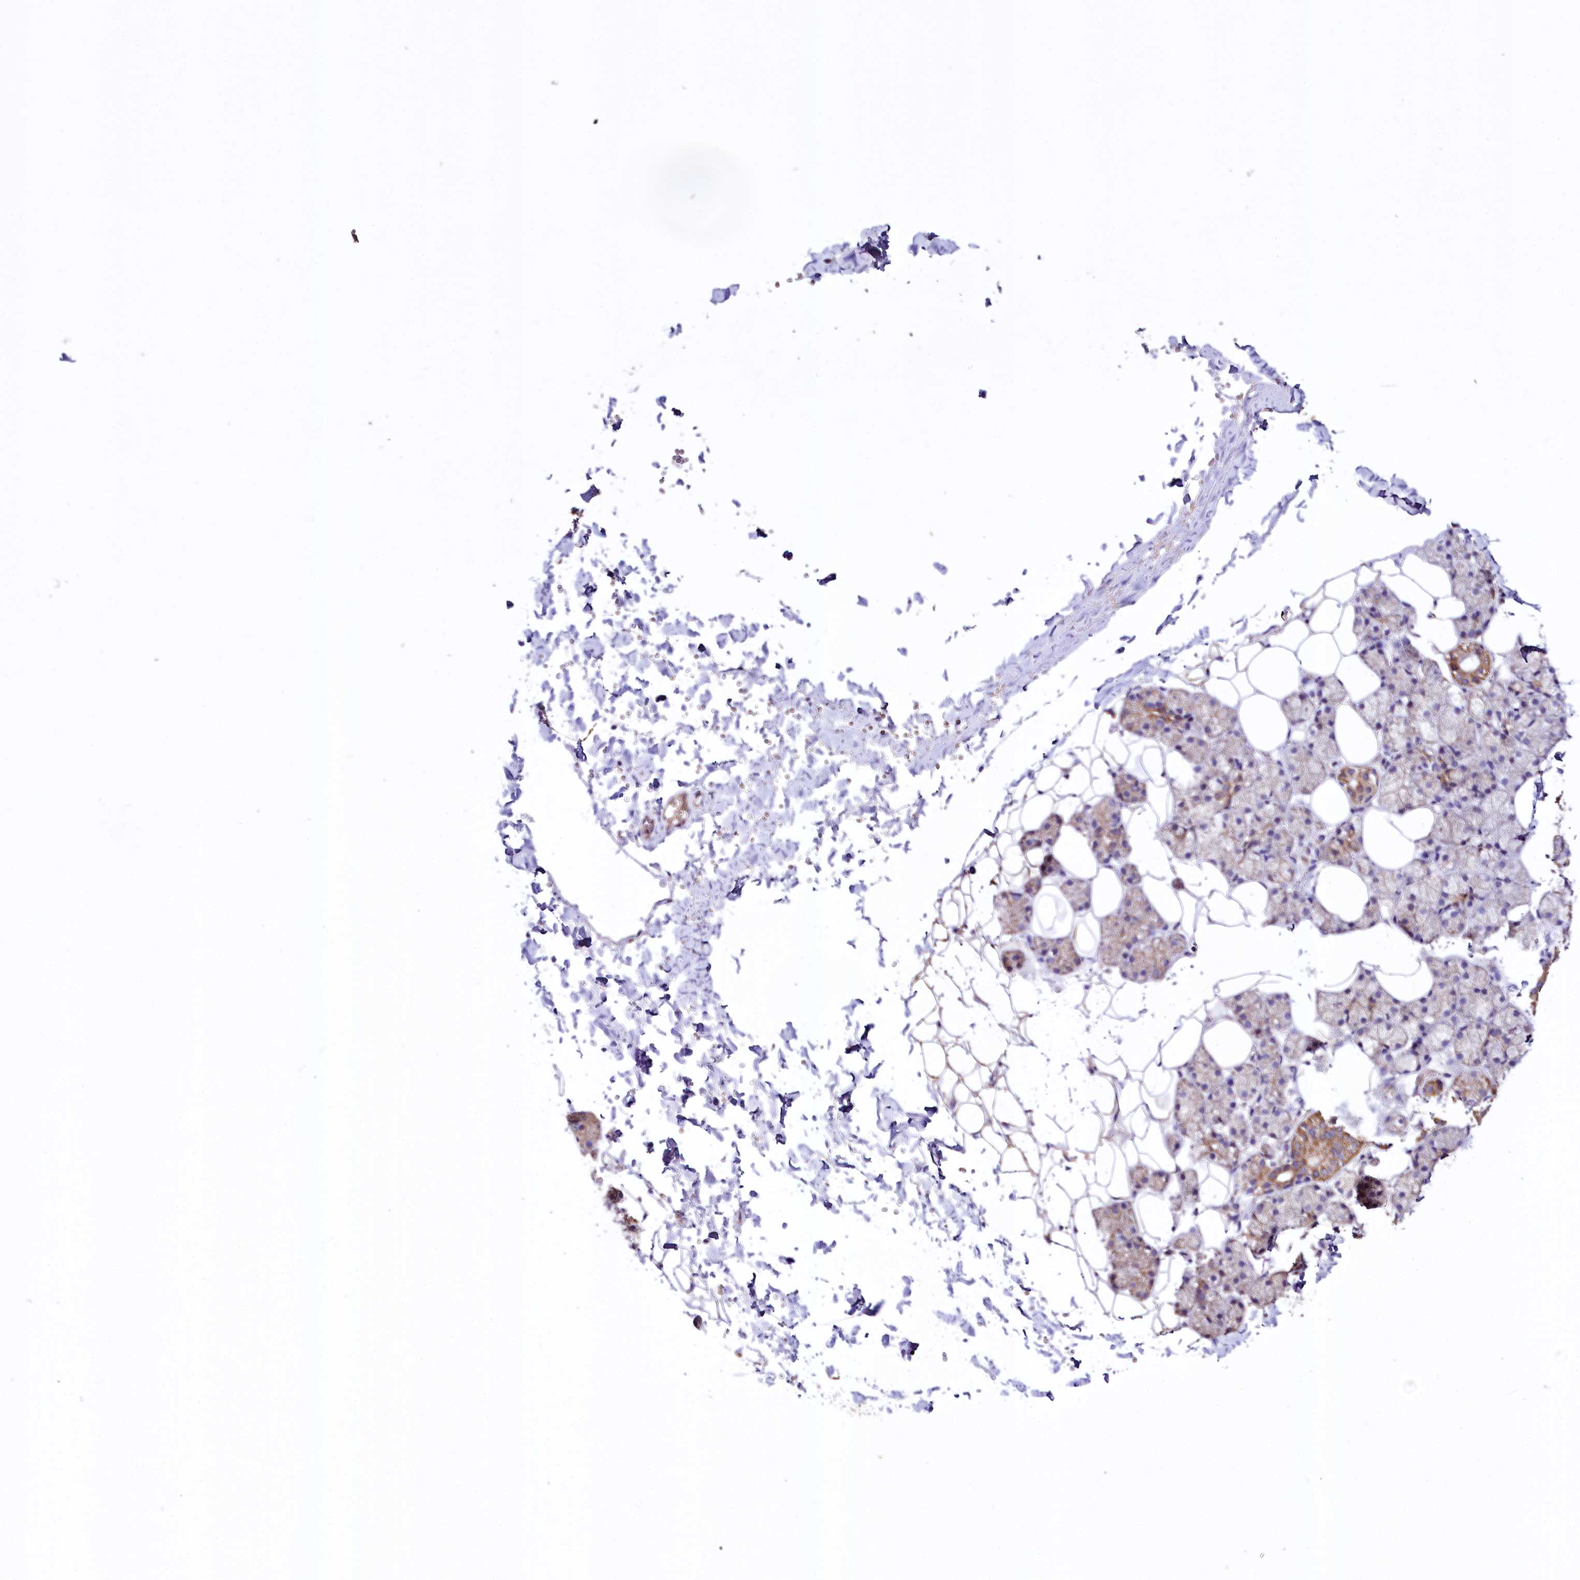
{"staining": {"intensity": "moderate", "quantity": "<25%", "location": "cytoplasmic/membranous"}, "tissue": "salivary gland", "cell_type": "Glandular cells", "image_type": "normal", "snomed": [{"axis": "morphology", "description": "Normal tissue, NOS"}, {"axis": "topography", "description": "Salivary gland"}], "caption": "Immunohistochemical staining of normal human salivary gland shows low levels of moderate cytoplasmic/membranous expression in approximately <25% of glandular cells. (IHC, brightfield microscopy, high magnification).", "gene": "ZNF45", "patient": {"sex": "female", "age": 33}}